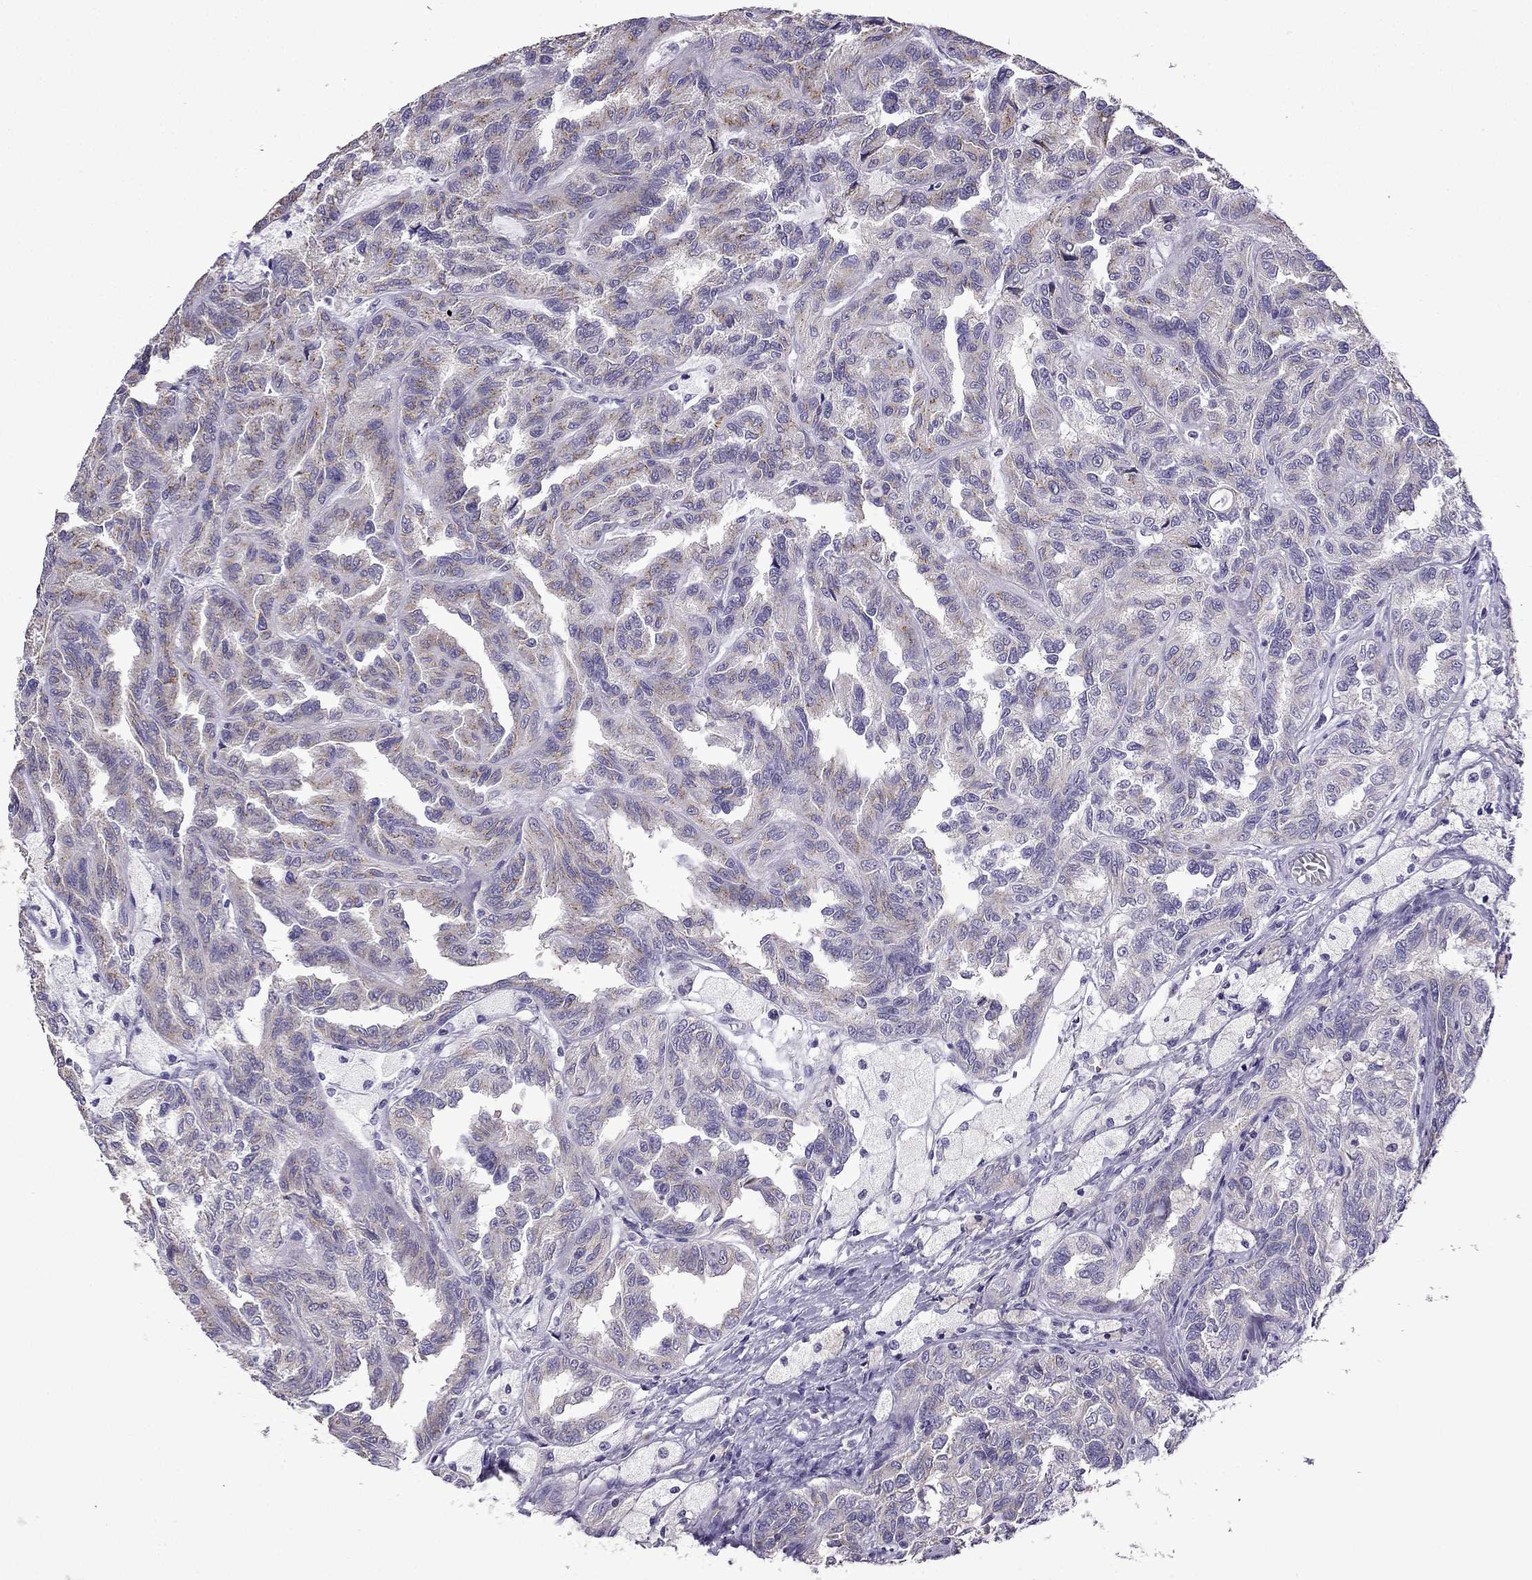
{"staining": {"intensity": "weak", "quantity": "25%-75%", "location": "cytoplasmic/membranous"}, "tissue": "renal cancer", "cell_type": "Tumor cells", "image_type": "cancer", "snomed": [{"axis": "morphology", "description": "Adenocarcinoma, NOS"}, {"axis": "topography", "description": "Kidney"}], "caption": "DAB (3,3'-diaminobenzidine) immunohistochemical staining of renal cancer shows weak cytoplasmic/membranous protein expression in about 25%-75% of tumor cells. (Brightfield microscopy of DAB IHC at high magnification).", "gene": "TTN", "patient": {"sex": "male", "age": 79}}